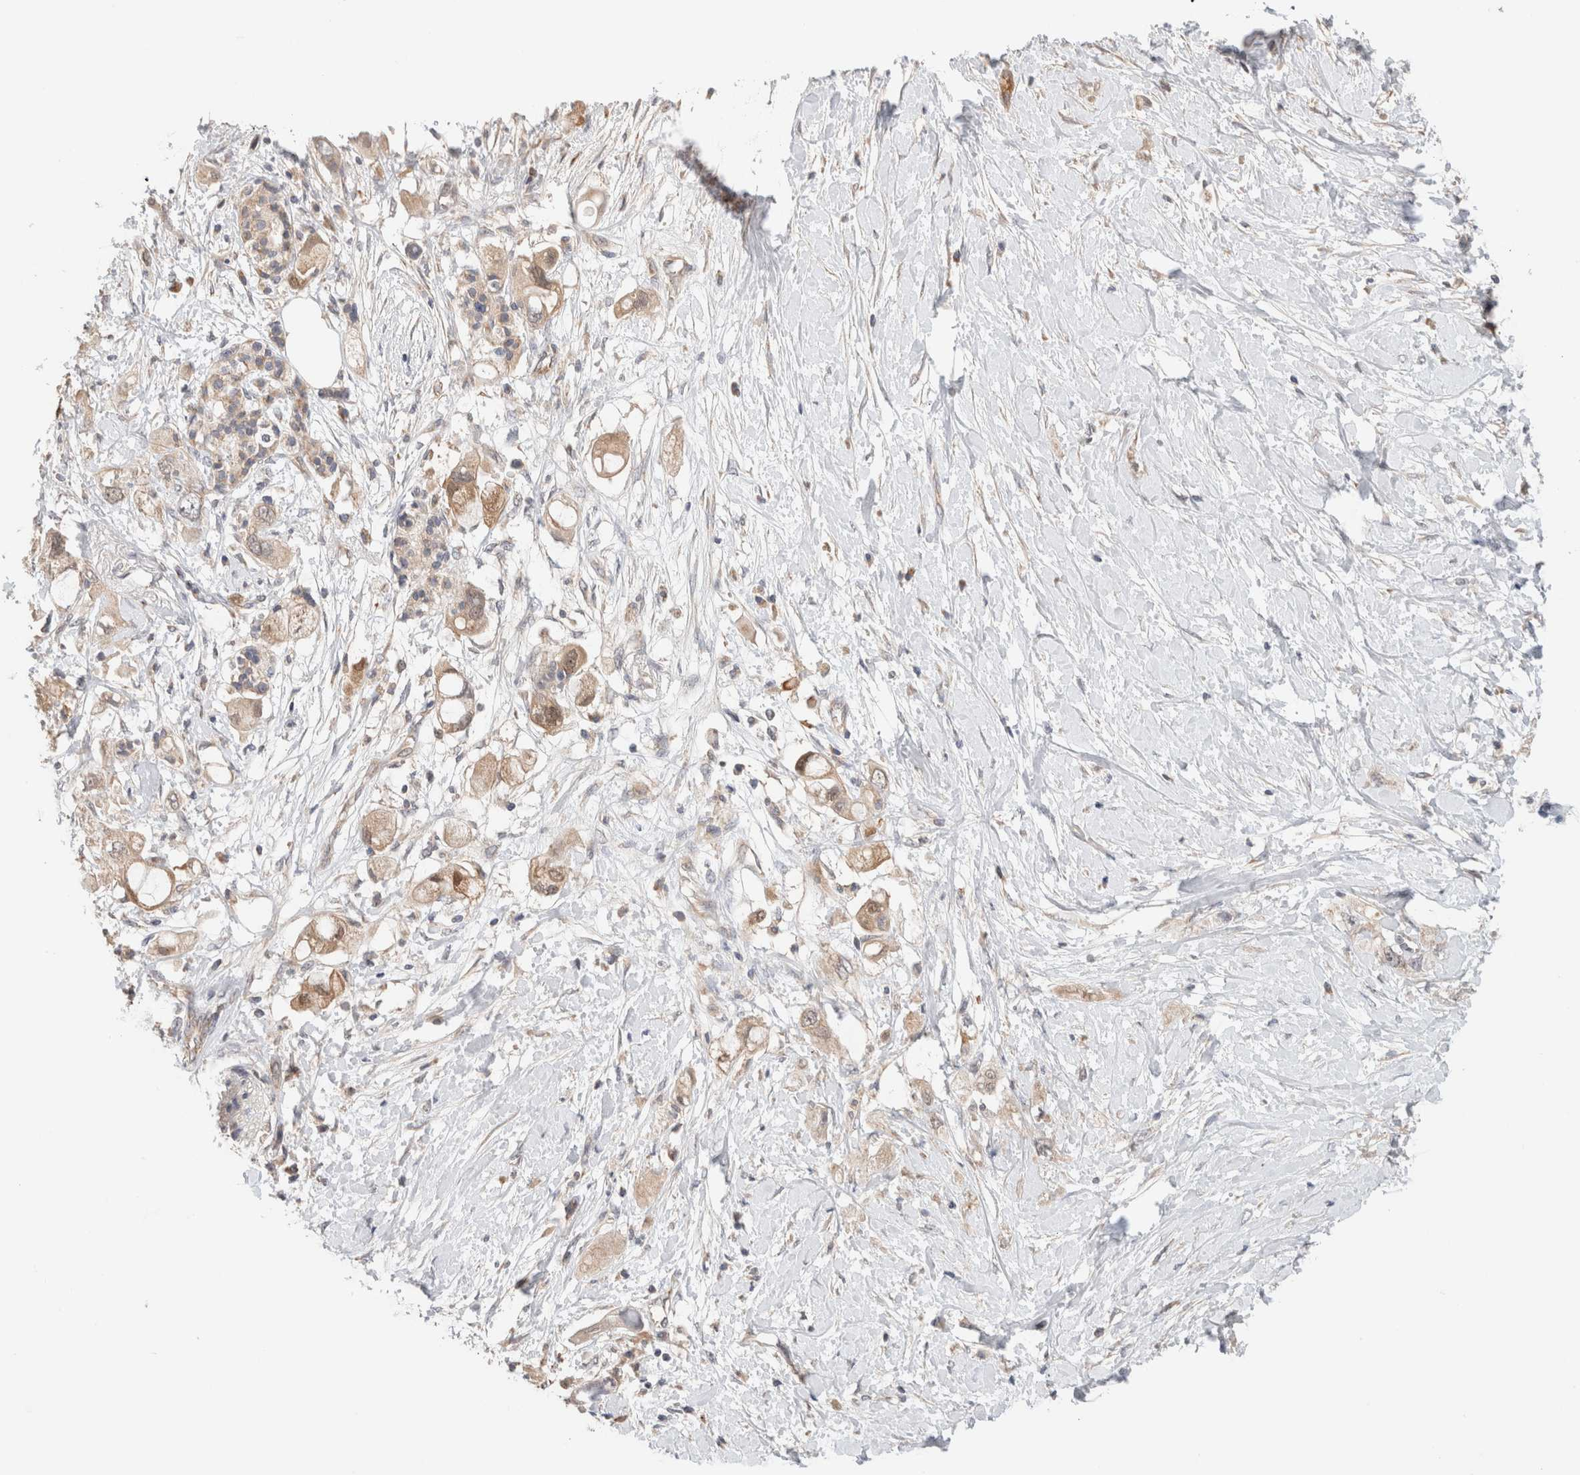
{"staining": {"intensity": "weak", "quantity": ">75%", "location": "cytoplasmic/membranous"}, "tissue": "pancreatic cancer", "cell_type": "Tumor cells", "image_type": "cancer", "snomed": [{"axis": "morphology", "description": "Adenocarcinoma, NOS"}, {"axis": "topography", "description": "Pancreas"}], "caption": "Brown immunohistochemical staining in human pancreatic adenocarcinoma reveals weak cytoplasmic/membranous staining in about >75% of tumor cells. Nuclei are stained in blue.", "gene": "CA13", "patient": {"sex": "female", "age": 56}}